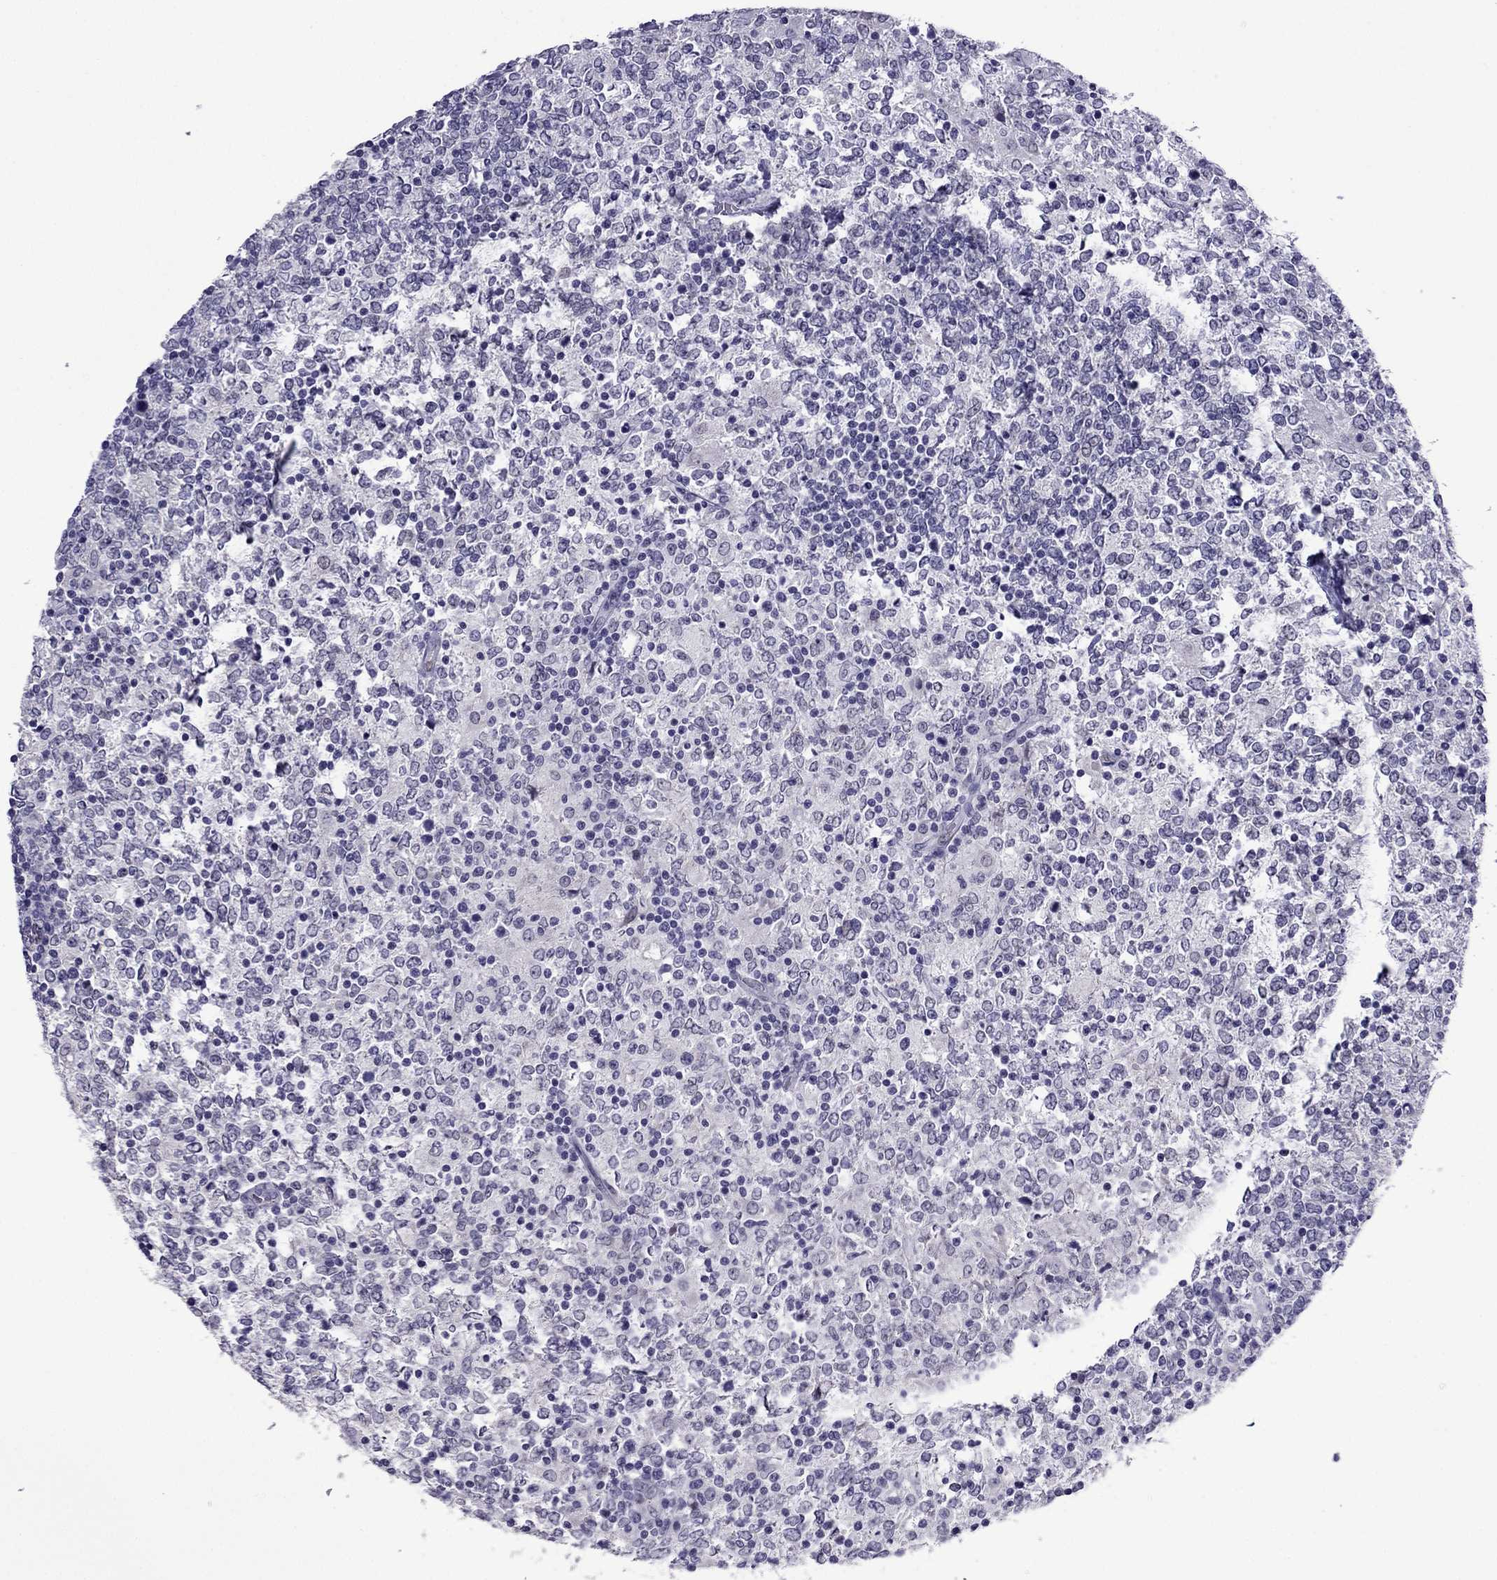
{"staining": {"intensity": "negative", "quantity": "none", "location": "none"}, "tissue": "lymphoma", "cell_type": "Tumor cells", "image_type": "cancer", "snomed": [{"axis": "morphology", "description": "Malignant lymphoma, non-Hodgkin's type, High grade"}, {"axis": "topography", "description": "Lymph node"}], "caption": "Immunohistochemistry (IHC) of human lymphoma shows no staining in tumor cells.", "gene": "MYBPH", "patient": {"sex": "female", "age": 84}}